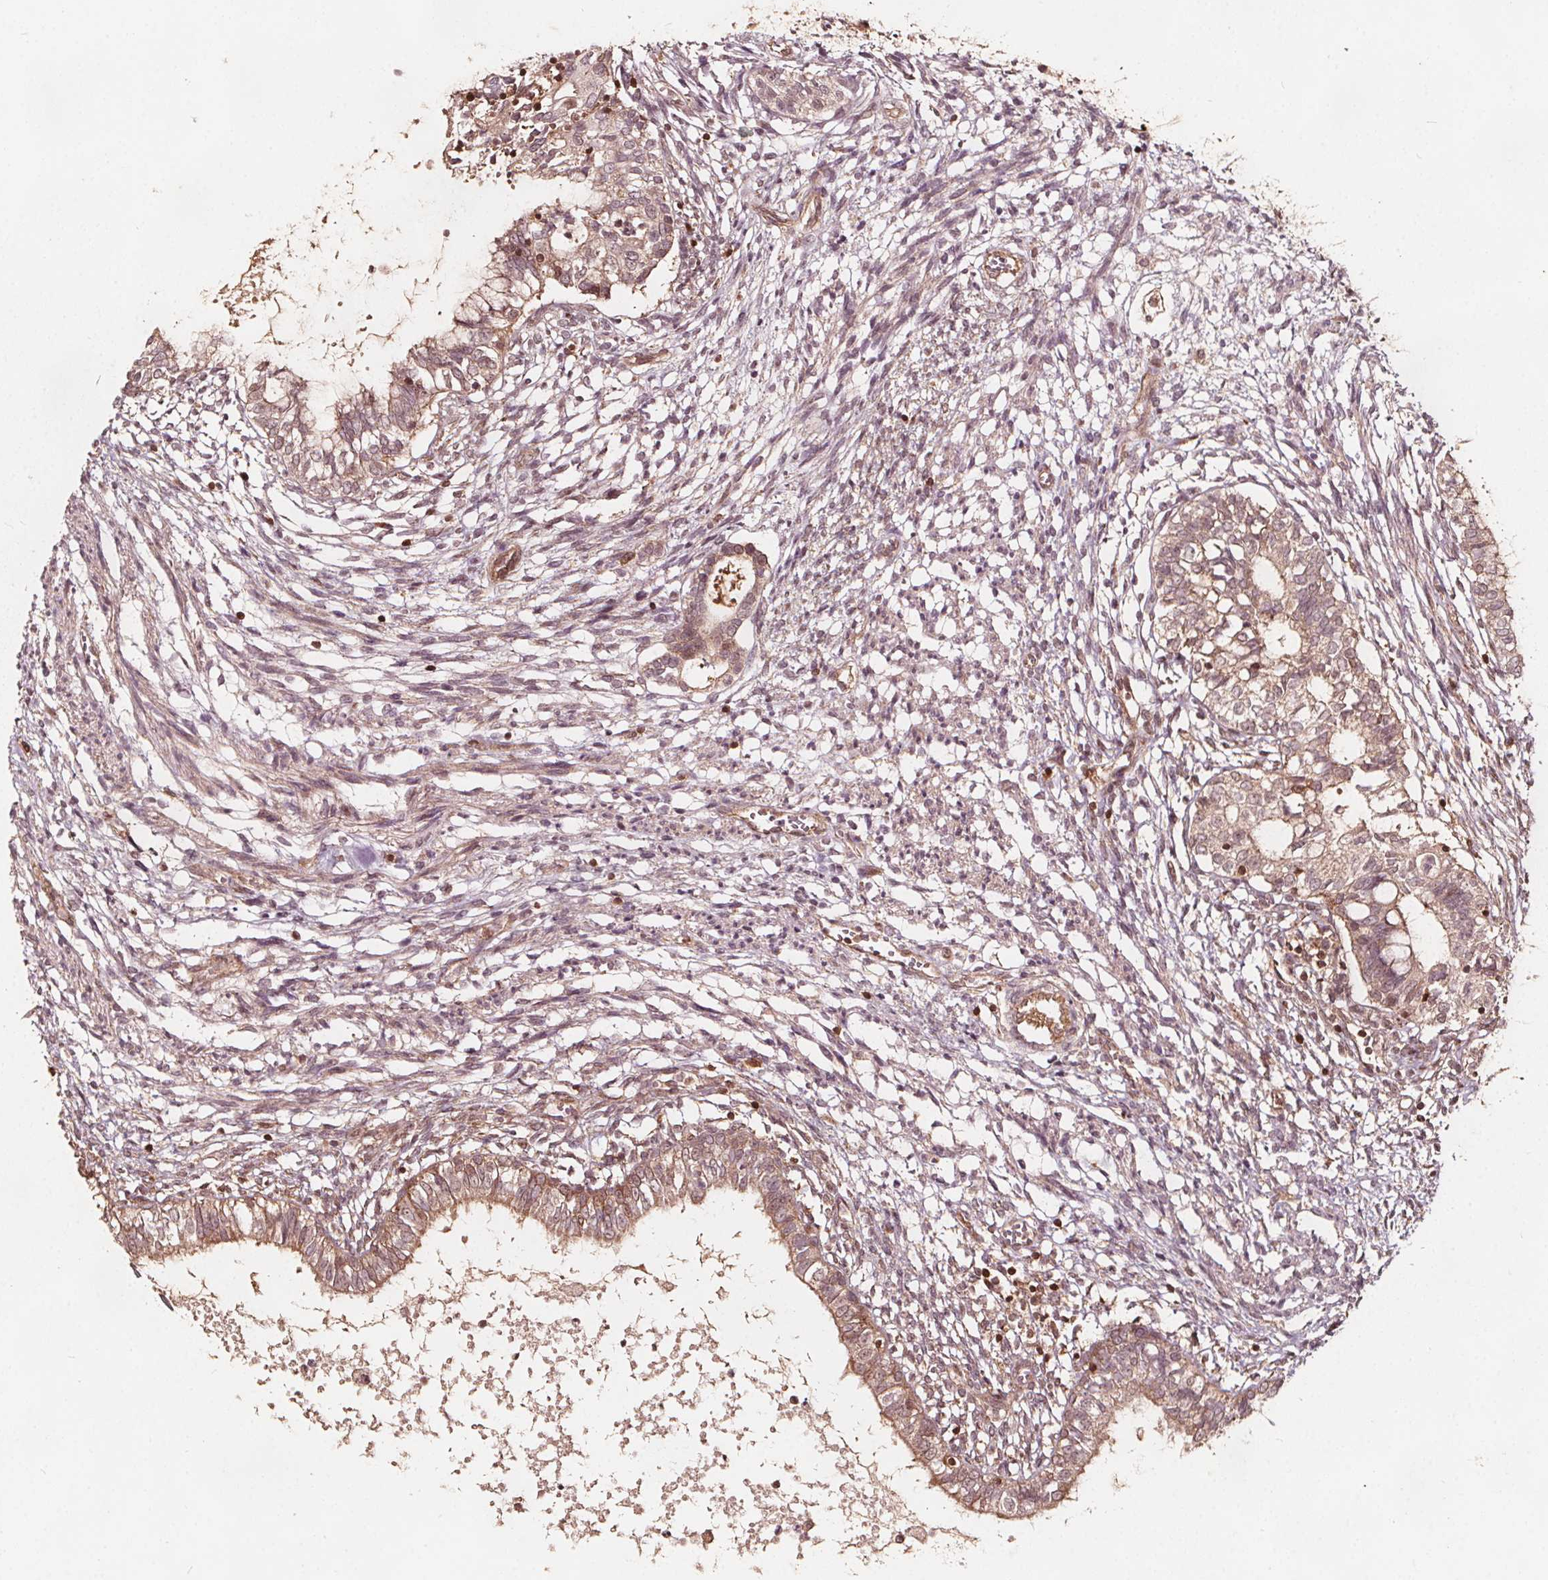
{"staining": {"intensity": "weak", "quantity": ">75%", "location": "cytoplasmic/membranous"}, "tissue": "testis cancer", "cell_type": "Tumor cells", "image_type": "cancer", "snomed": [{"axis": "morphology", "description": "Carcinoma, Embryonal, NOS"}, {"axis": "topography", "description": "Testis"}], "caption": "Immunohistochemical staining of embryonal carcinoma (testis) reveals low levels of weak cytoplasmic/membranous protein positivity in approximately >75% of tumor cells. The protein is shown in brown color, while the nuclei are stained blue.", "gene": "AIP", "patient": {"sex": "male", "age": 37}}